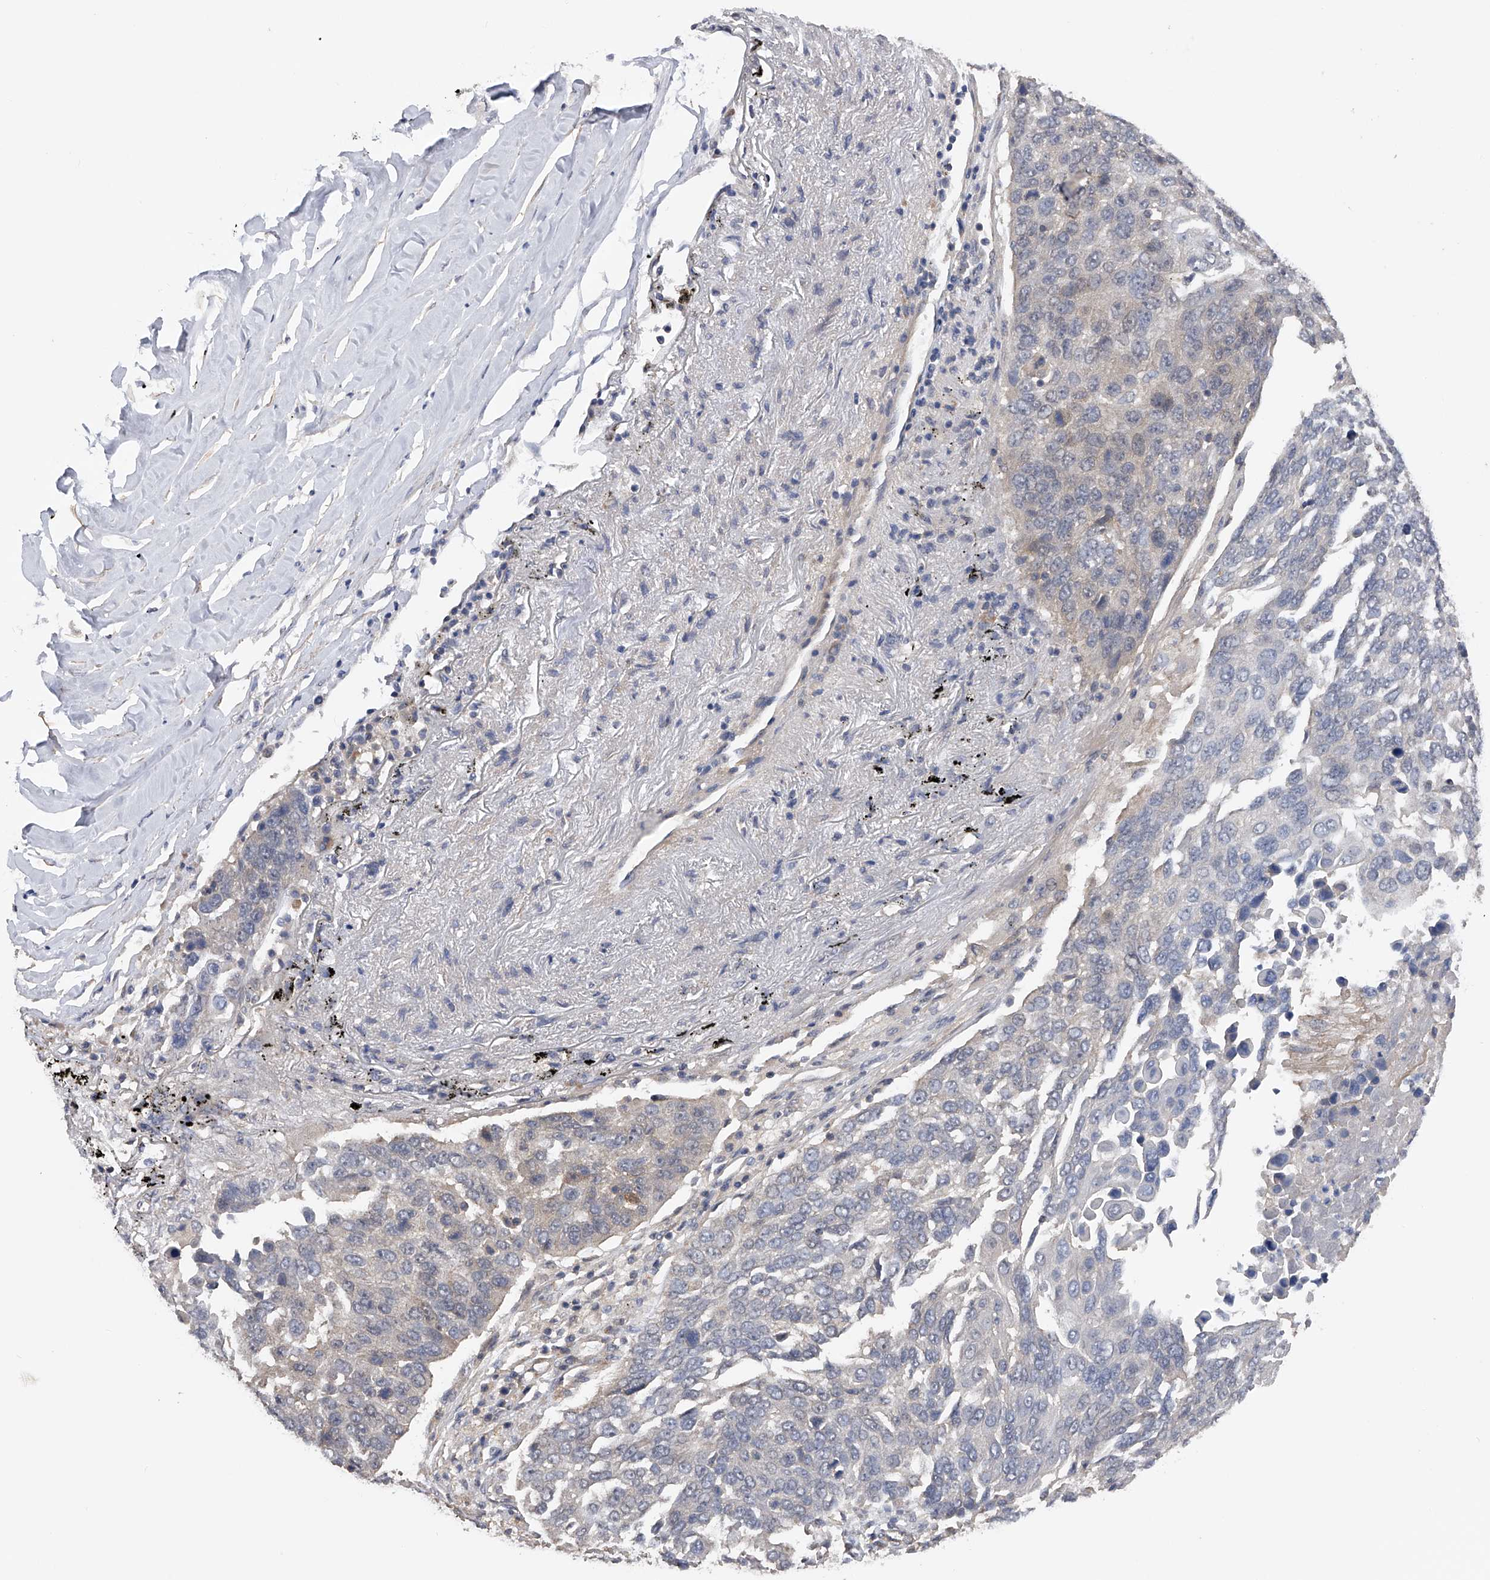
{"staining": {"intensity": "negative", "quantity": "none", "location": "none"}, "tissue": "lung cancer", "cell_type": "Tumor cells", "image_type": "cancer", "snomed": [{"axis": "morphology", "description": "Squamous cell carcinoma, NOS"}, {"axis": "topography", "description": "Lung"}], "caption": "Immunohistochemistry (IHC) photomicrograph of neoplastic tissue: human lung cancer (squamous cell carcinoma) stained with DAB (3,3'-diaminobenzidine) shows no significant protein positivity in tumor cells. (DAB (3,3'-diaminobenzidine) IHC visualized using brightfield microscopy, high magnification).", "gene": "CFAP298", "patient": {"sex": "male", "age": 66}}